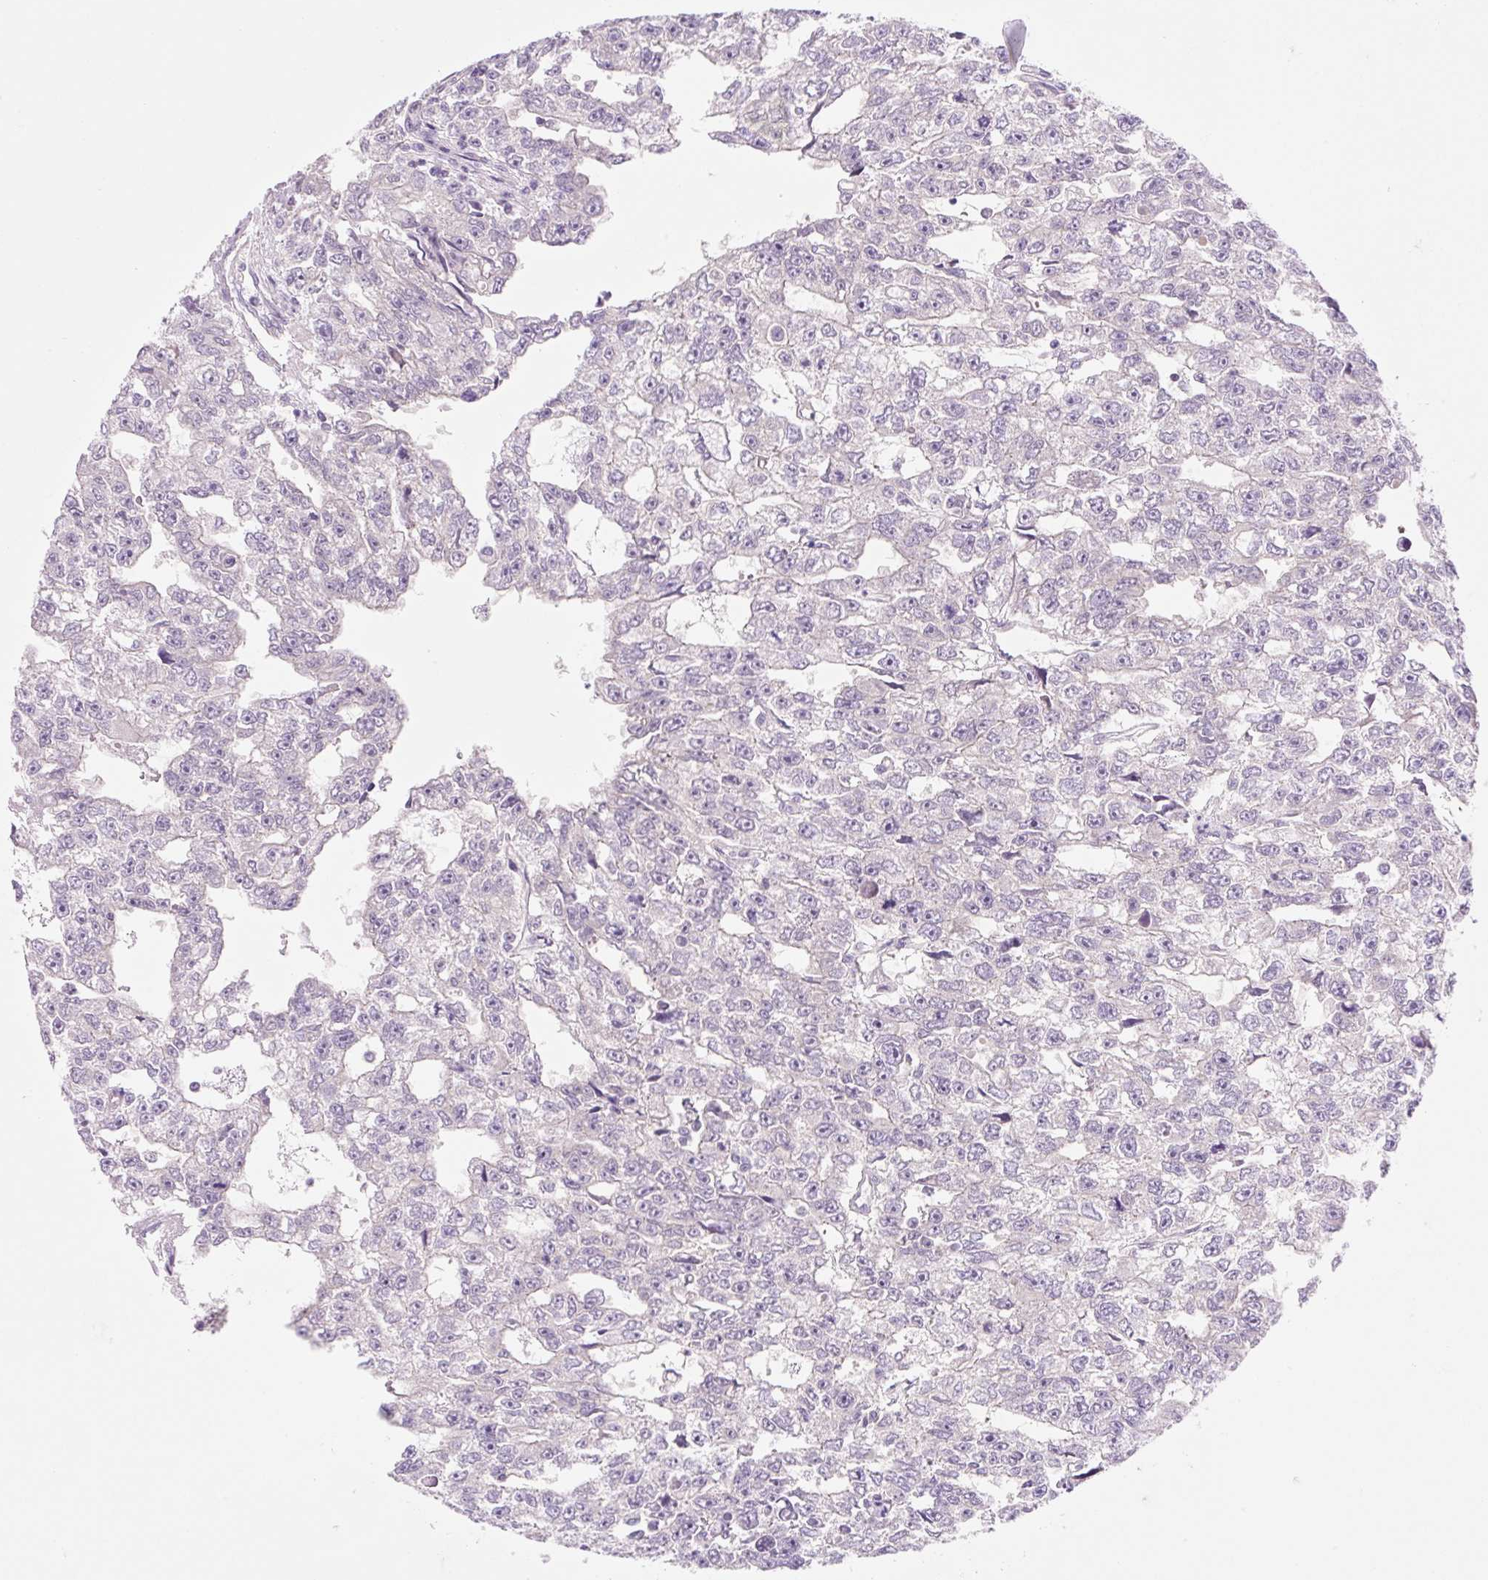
{"staining": {"intensity": "negative", "quantity": "none", "location": "none"}, "tissue": "testis cancer", "cell_type": "Tumor cells", "image_type": "cancer", "snomed": [{"axis": "morphology", "description": "Carcinoma, Embryonal, NOS"}, {"axis": "topography", "description": "Testis"}], "caption": "Immunohistochemistry (IHC) micrograph of neoplastic tissue: testis cancer stained with DAB (3,3'-diaminobenzidine) reveals no significant protein staining in tumor cells. (DAB (3,3'-diaminobenzidine) immunohistochemistry (IHC) with hematoxylin counter stain).", "gene": "CELF6", "patient": {"sex": "male", "age": 20}}